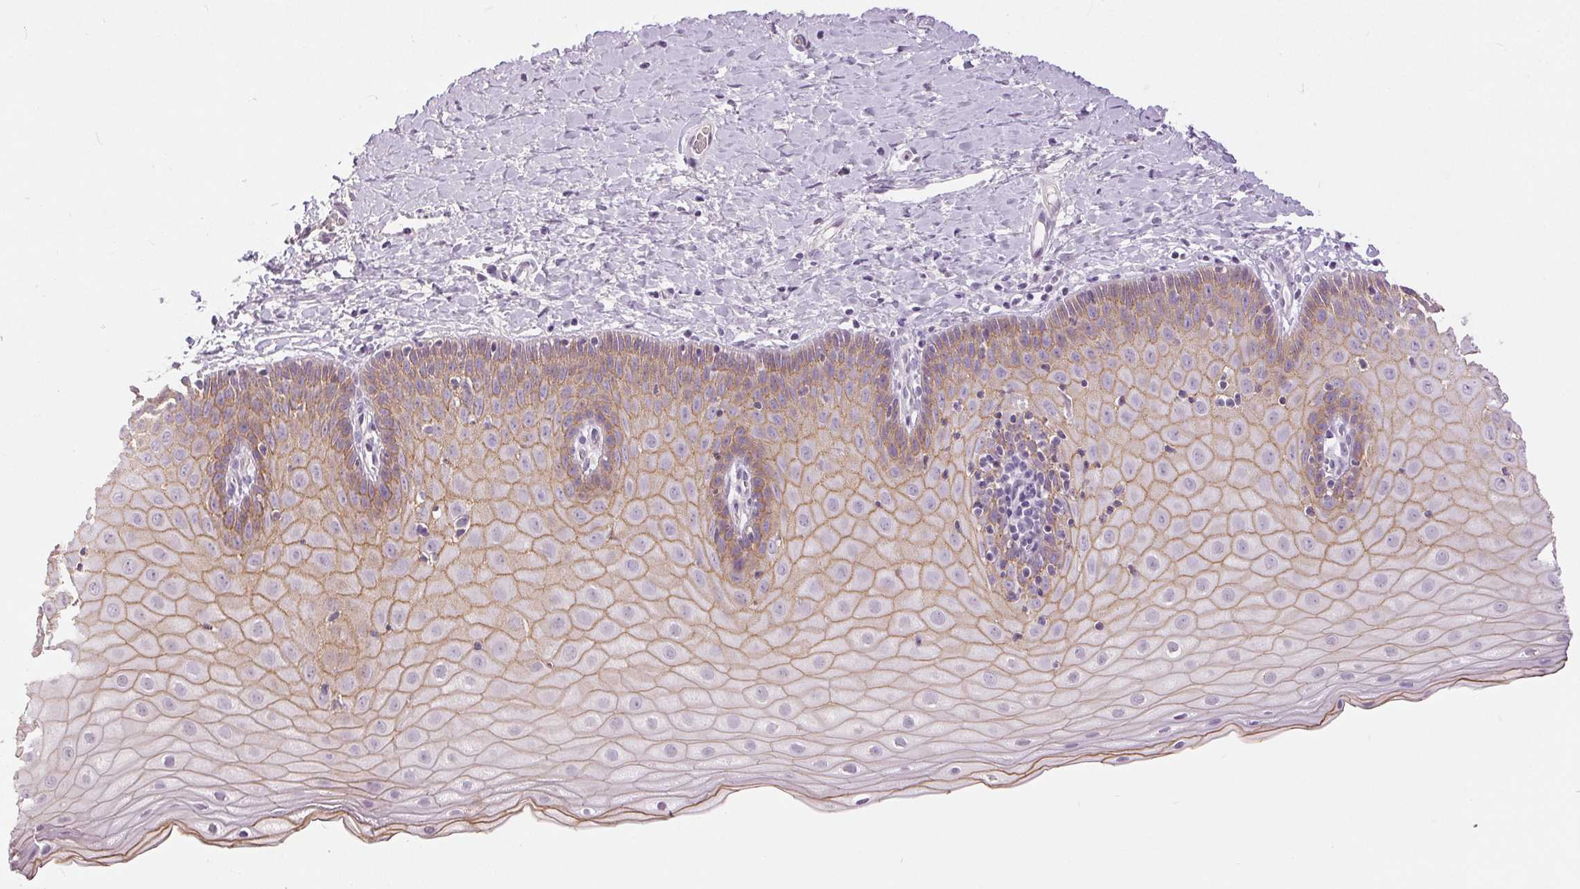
{"staining": {"intensity": "weak", "quantity": "25%-75%", "location": "cytoplasmic/membranous"}, "tissue": "cervix", "cell_type": "Glandular cells", "image_type": "normal", "snomed": [{"axis": "morphology", "description": "Normal tissue, NOS"}, {"axis": "topography", "description": "Cervix"}], "caption": "Immunohistochemical staining of unremarkable cervix reveals weak cytoplasmic/membranous protein expression in approximately 25%-75% of glandular cells.", "gene": "DSG3", "patient": {"sex": "female", "age": 37}}